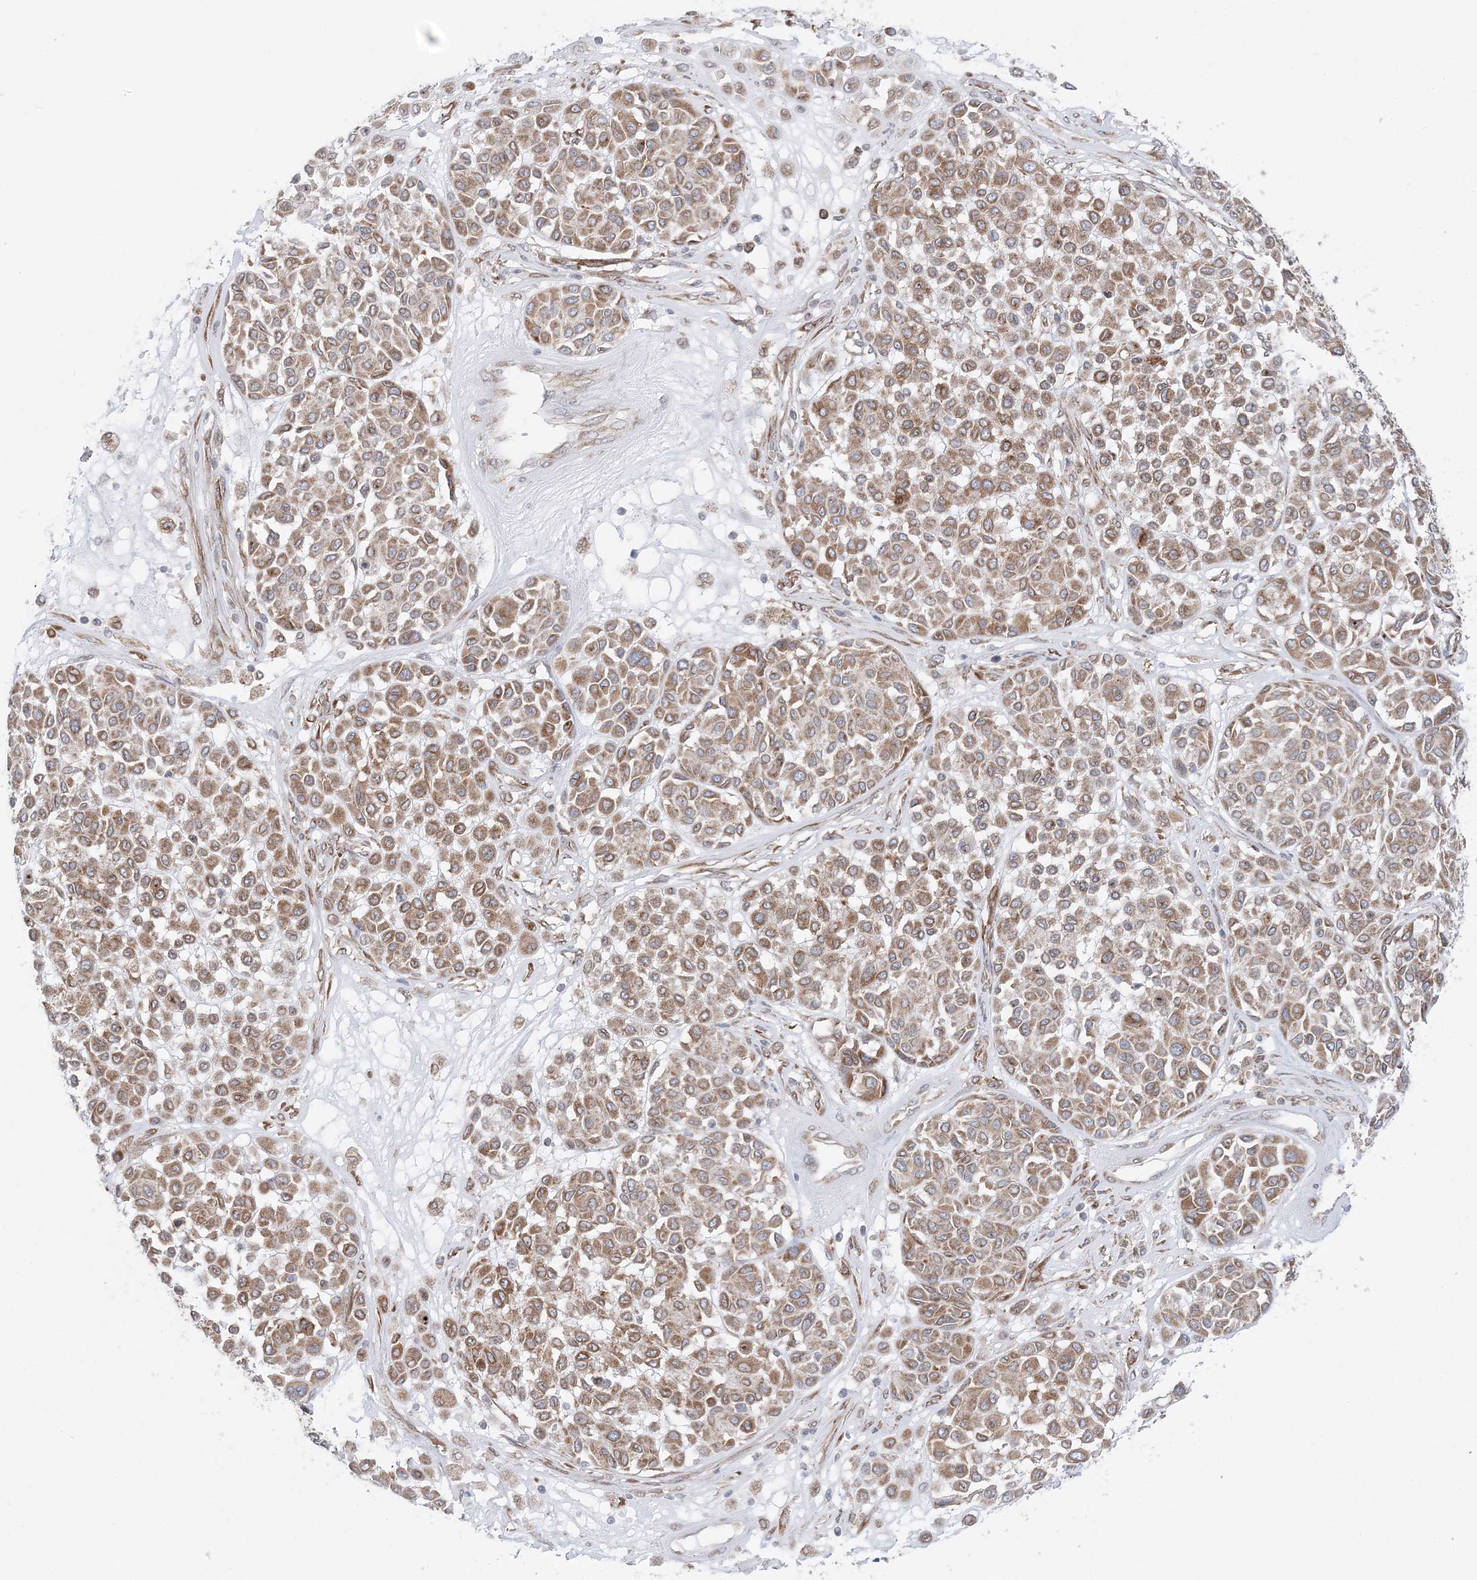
{"staining": {"intensity": "moderate", "quantity": ">75%", "location": "cytoplasmic/membranous"}, "tissue": "melanoma", "cell_type": "Tumor cells", "image_type": "cancer", "snomed": [{"axis": "morphology", "description": "Malignant melanoma, Metastatic site"}, {"axis": "topography", "description": "Soft tissue"}], "caption": "Melanoma tissue shows moderate cytoplasmic/membranous expression in about >75% of tumor cells, visualized by immunohistochemistry.", "gene": "TMED10", "patient": {"sex": "male", "age": 41}}